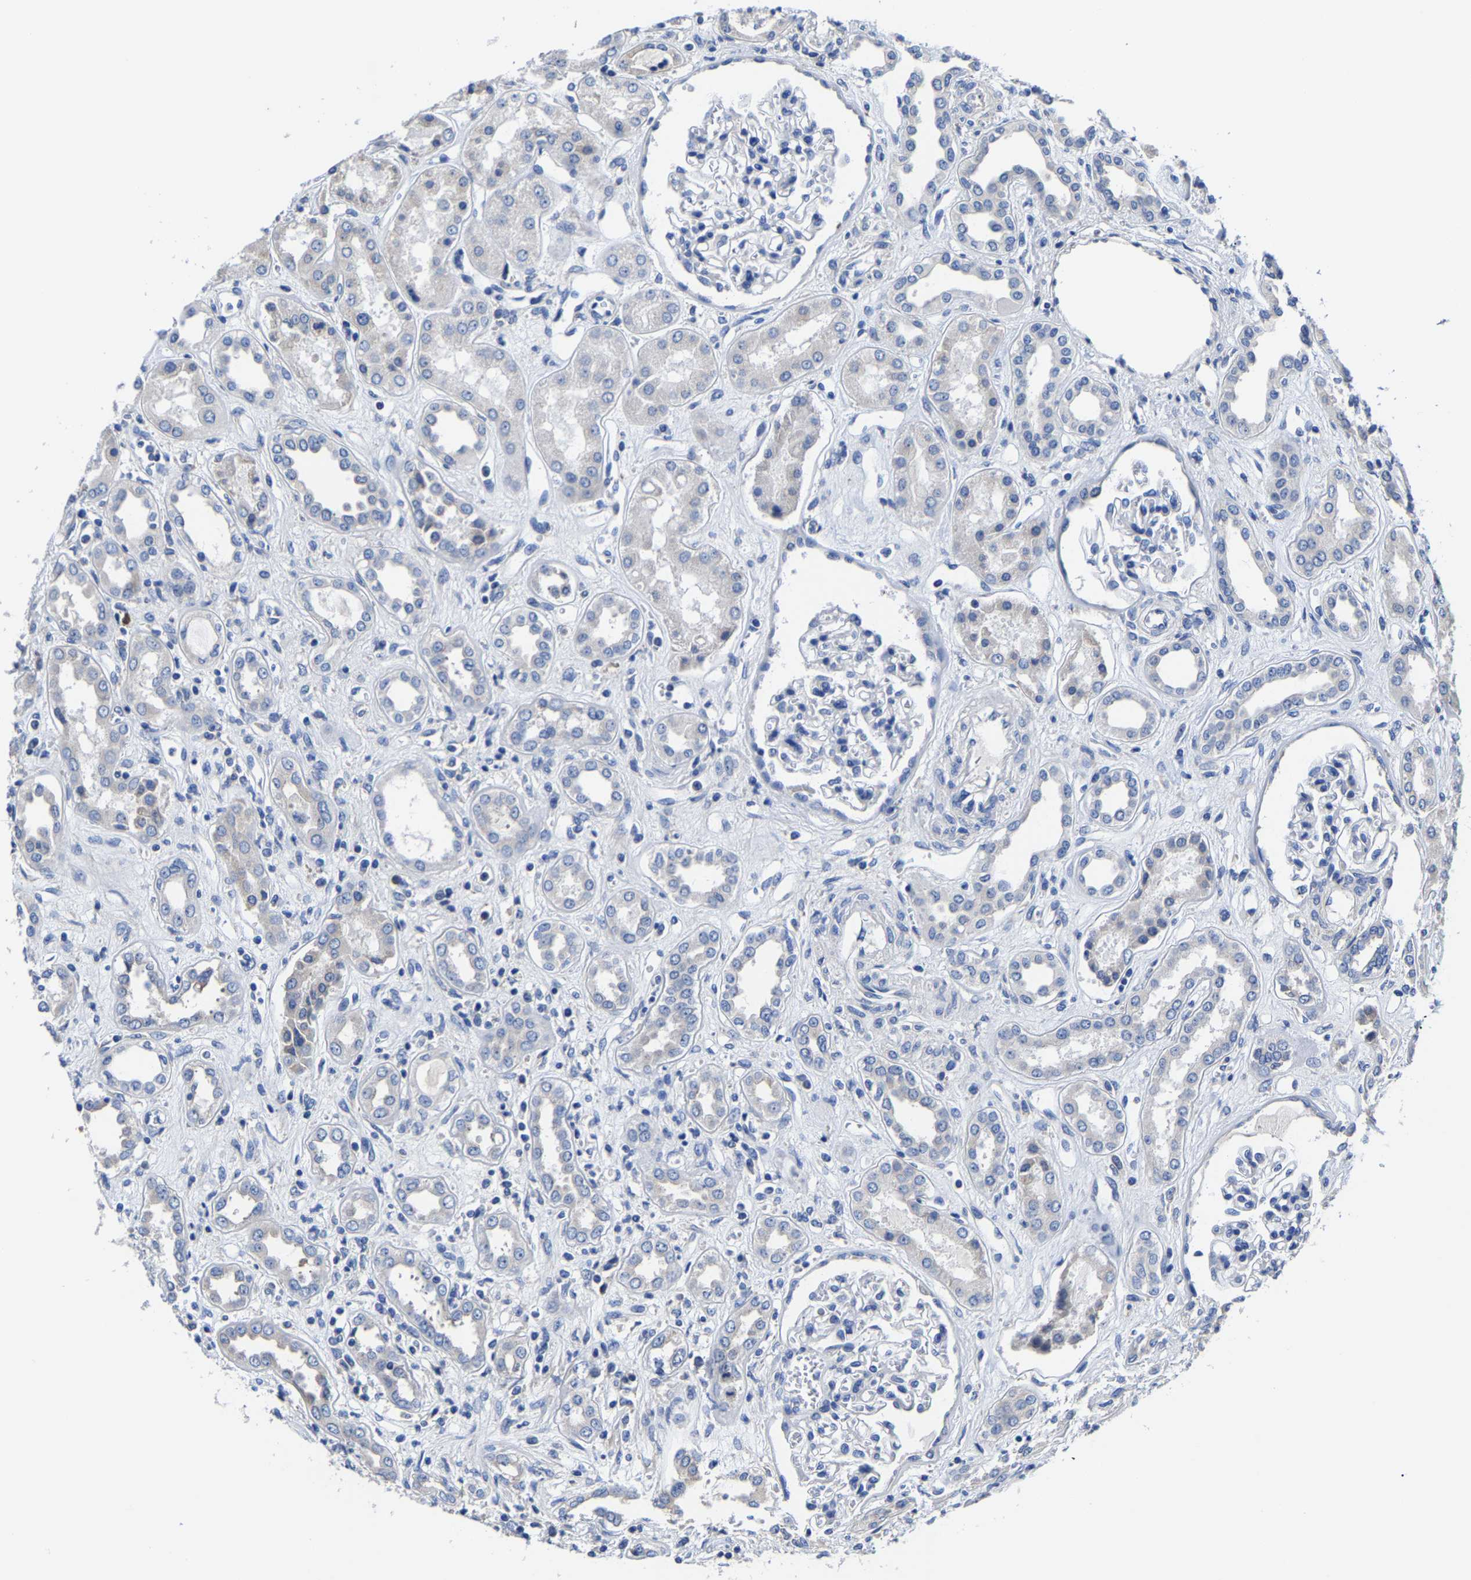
{"staining": {"intensity": "negative", "quantity": "none", "location": "none"}, "tissue": "kidney", "cell_type": "Cells in glomeruli", "image_type": "normal", "snomed": [{"axis": "morphology", "description": "Normal tissue, NOS"}, {"axis": "topography", "description": "Kidney"}], "caption": "Immunohistochemistry (IHC) of unremarkable kidney reveals no staining in cells in glomeruli. (Stains: DAB (3,3'-diaminobenzidine) immunohistochemistry with hematoxylin counter stain, Microscopy: brightfield microscopy at high magnification).", "gene": "SRPK2", "patient": {"sex": "male", "age": 59}}